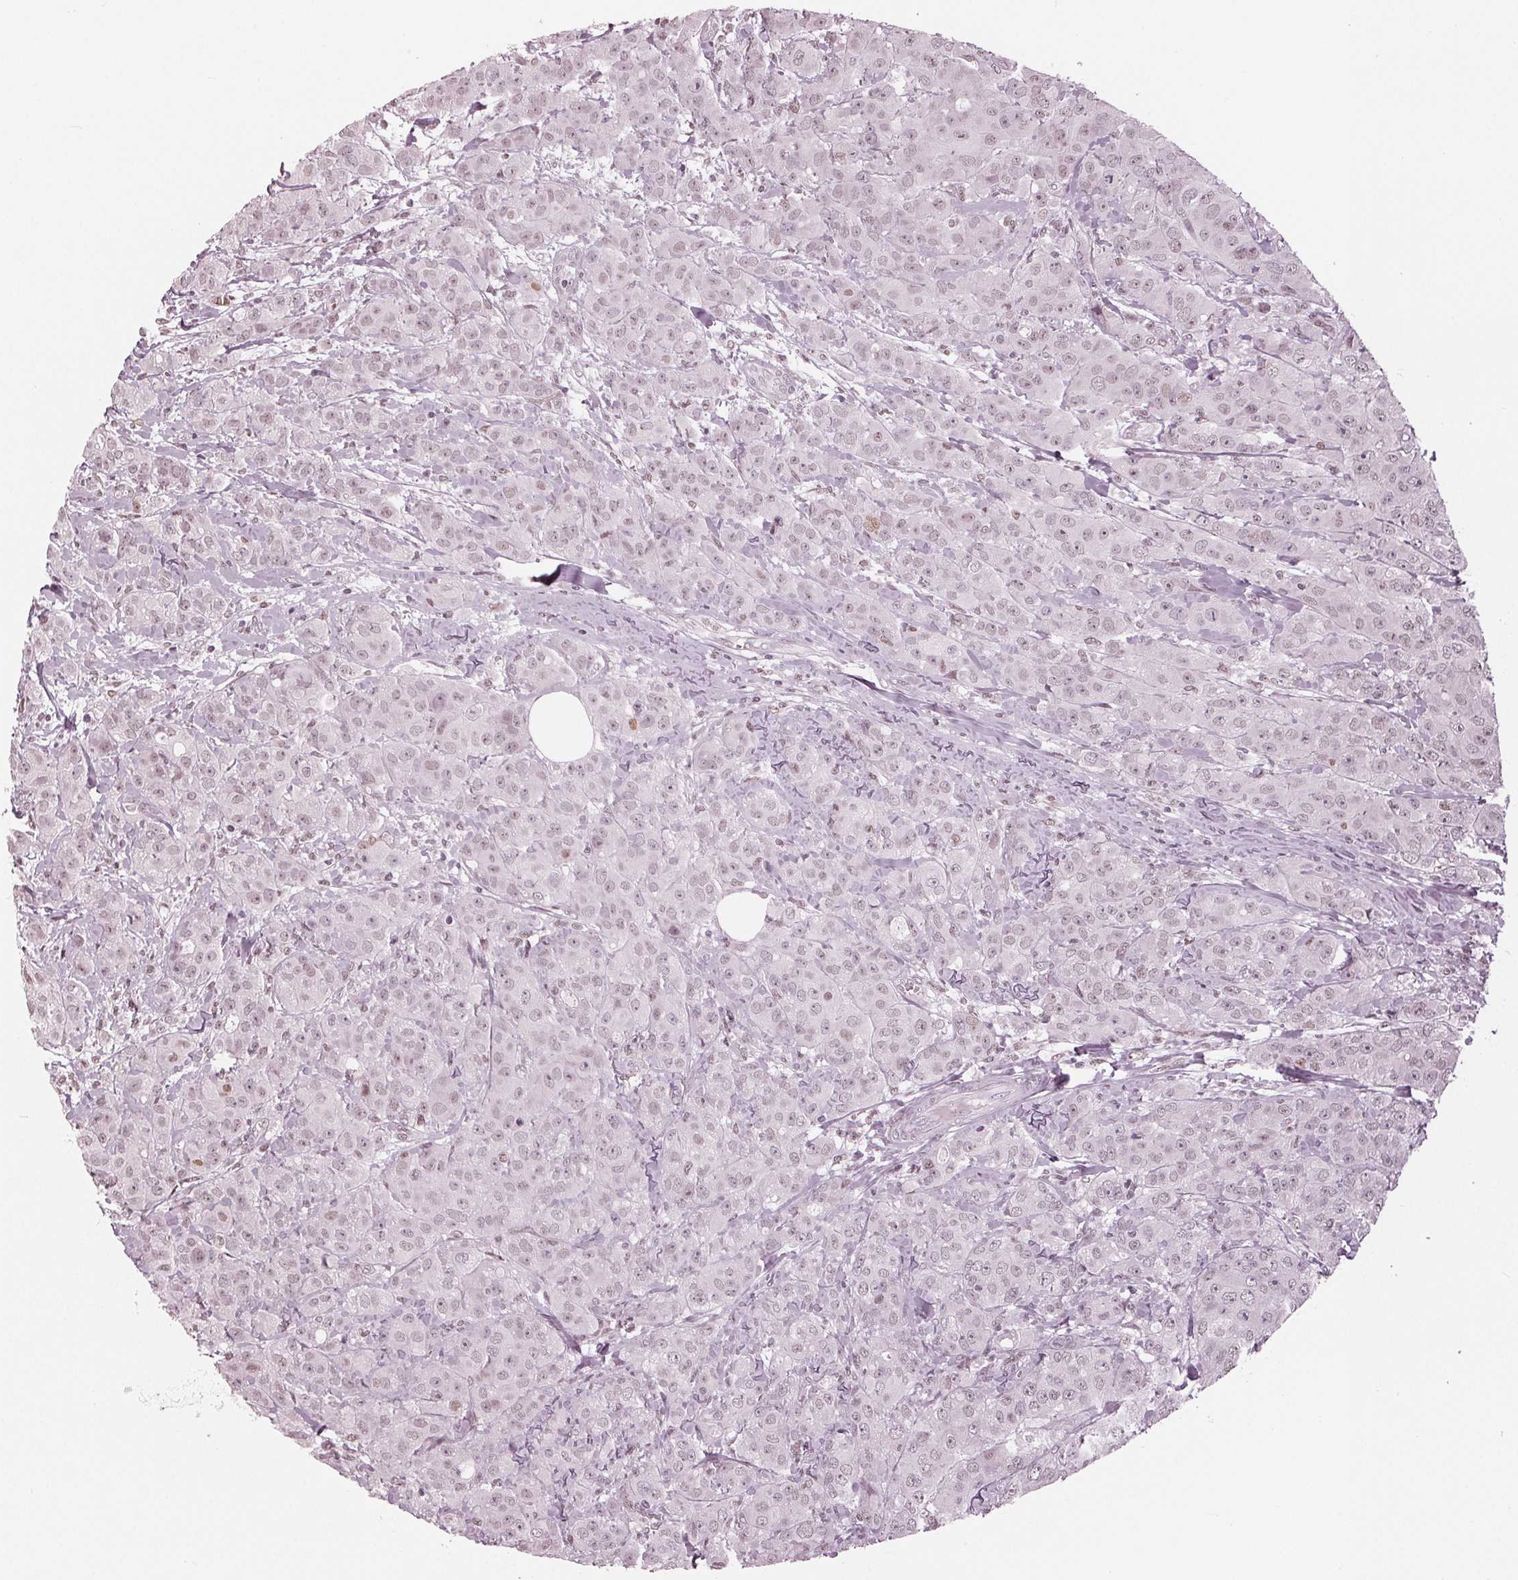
{"staining": {"intensity": "weak", "quantity": "<25%", "location": "nuclear"}, "tissue": "breast cancer", "cell_type": "Tumor cells", "image_type": "cancer", "snomed": [{"axis": "morphology", "description": "Normal tissue, NOS"}, {"axis": "morphology", "description": "Duct carcinoma"}, {"axis": "topography", "description": "Breast"}], "caption": "This image is of breast infiltrating ductal carcinoma stained with immunohistochemistry to label a protein in brown with the nuclei are counter-stained blue. There is no positivity in tumor cells. (DAB (3,3'-diaminobenzidine) immunohistochemistry, high magnification).", "gene": "DNMT3L", "patient": {"sex": "female", "age": 43}}